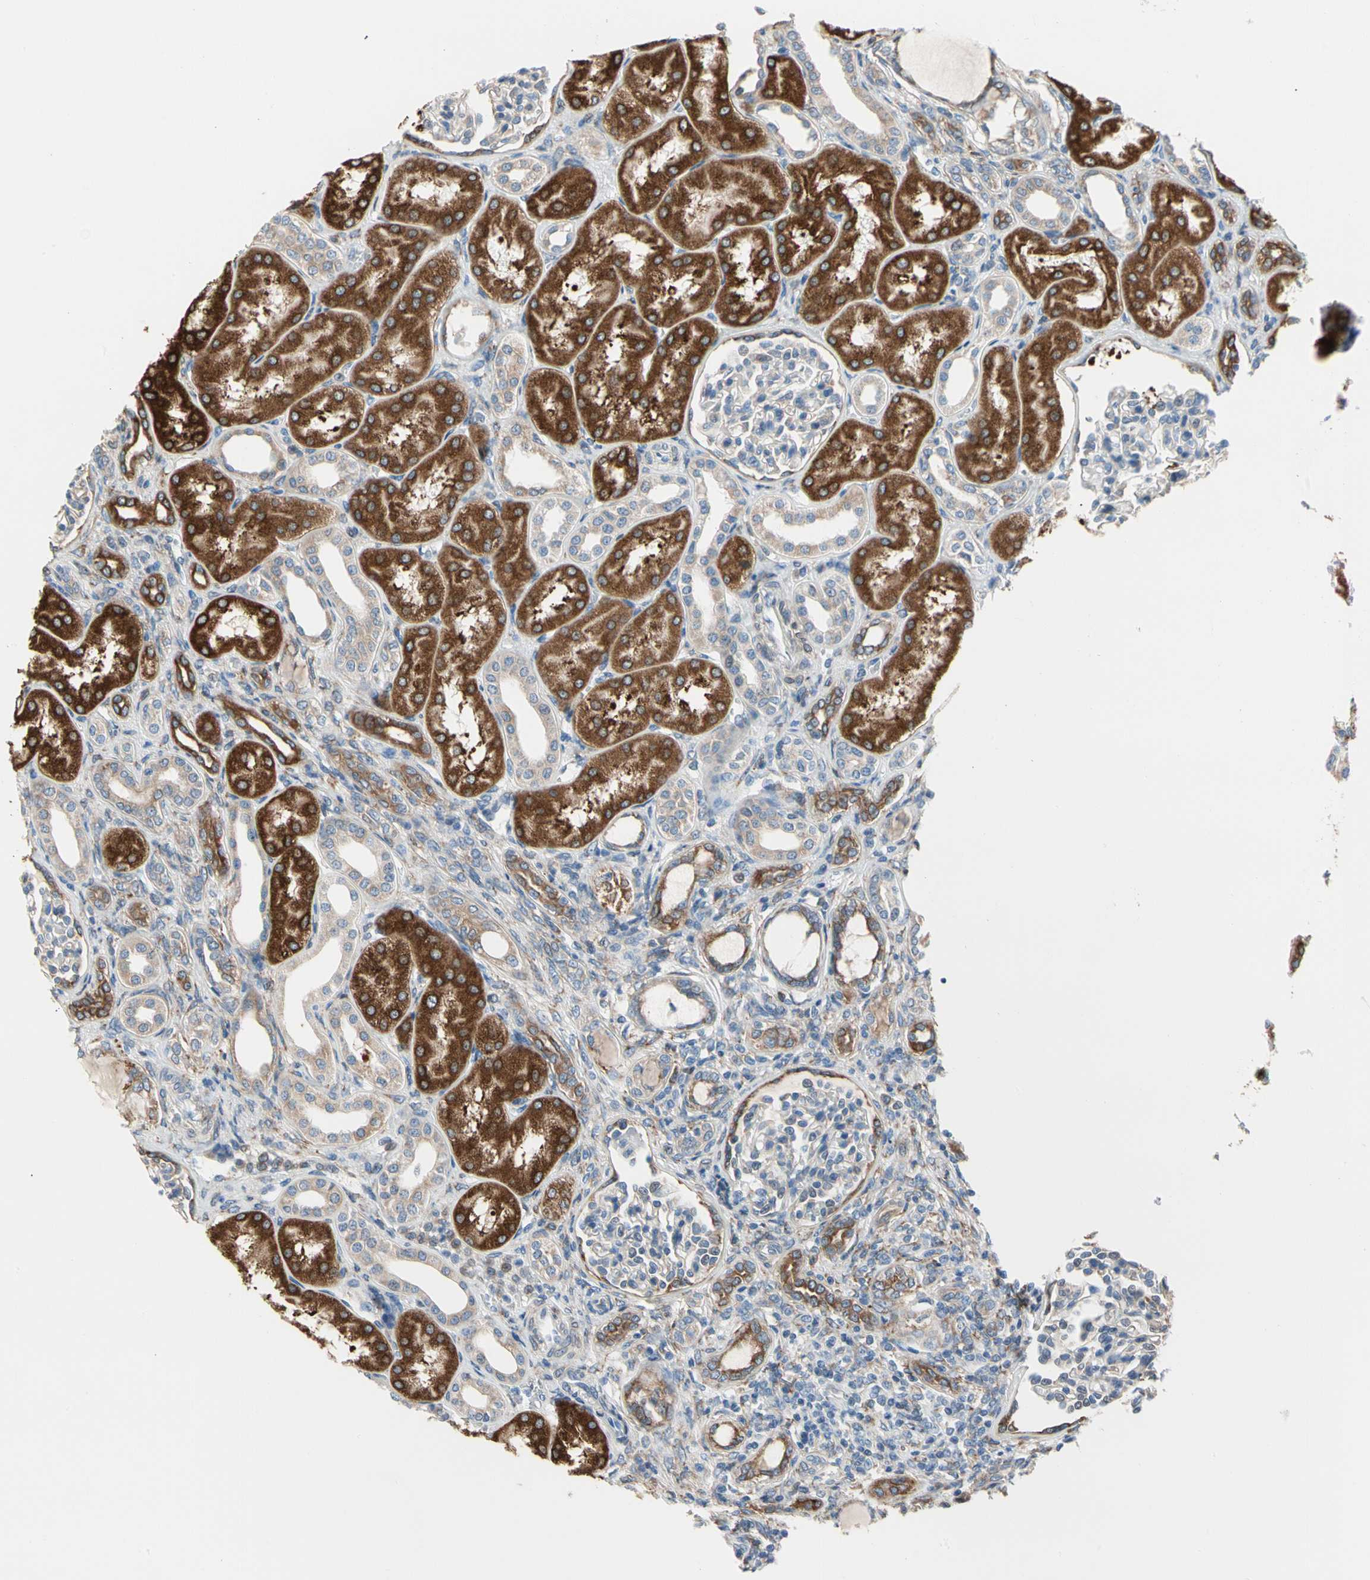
{"staining": {"intensity": "weak", "quantity": "<25%", "location": "cytoplasmic/membranous"}, "tissue": "kidney", "cell_type": "Cells in glomeruli", "image_type": "normal", "snomed": [{"axis": "morphology", "description": "Normal tissue, NOS"}, {"axis": "topography", "description": "Kidney"}], "caption": "High magnification brightfield microscopy of unremarkable kidney stained with DAB (3,3'-diaminobenzidine) (brown) and counterstained with hematoxylin (blue): cells in glomeruli show no significant positivity. (Brightfield microscopy of DAB (3,3'-diaminobenzidine) IHC at high magnification).", "gene": "LRPAP1", "patient": {"sex": "male", "age": 7}}